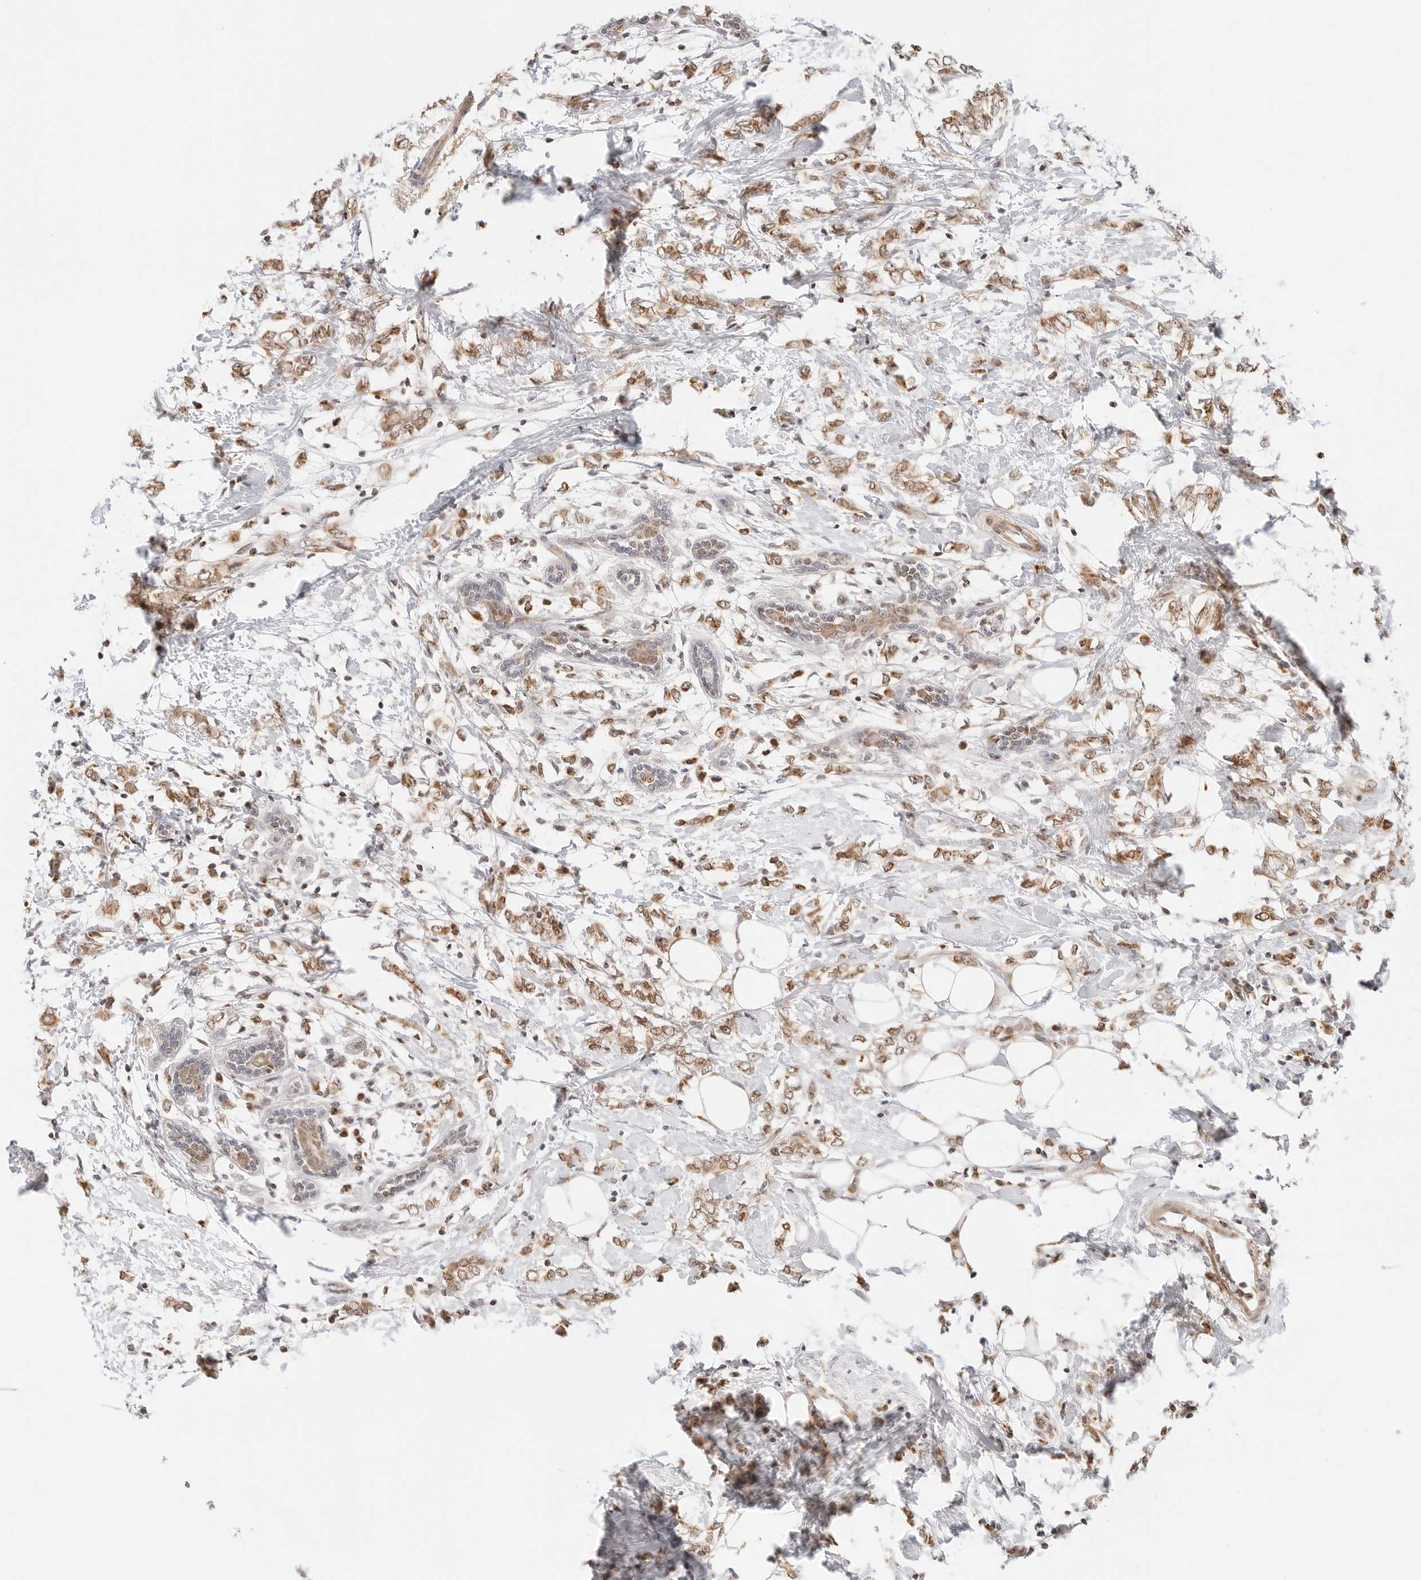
{"staining": {"intensity": "moderate", "quantity": ">75%", "location": "cytoplasmic/membranous,nuclear"}, "tissue": "breast cancer", "cell_type": "Tumor cells", "image_type": "cancer", "snomed": [{"axis": "morphology", "description": "Normal tissue, NOS"}, {"axis": "morphology", "description": "Lobular carcinoma"}, {"axis": "topography", "description": "Breast"}], "caption": "Immunohistochemical staining of human breast lobular carcinoma demonstrates medium levels of moderate cytoplasmic/membranous and nuclear staining in about >75% of tumor cells.", "gene": "GORAB", "patient": {"sex": "female", "age": 47}}